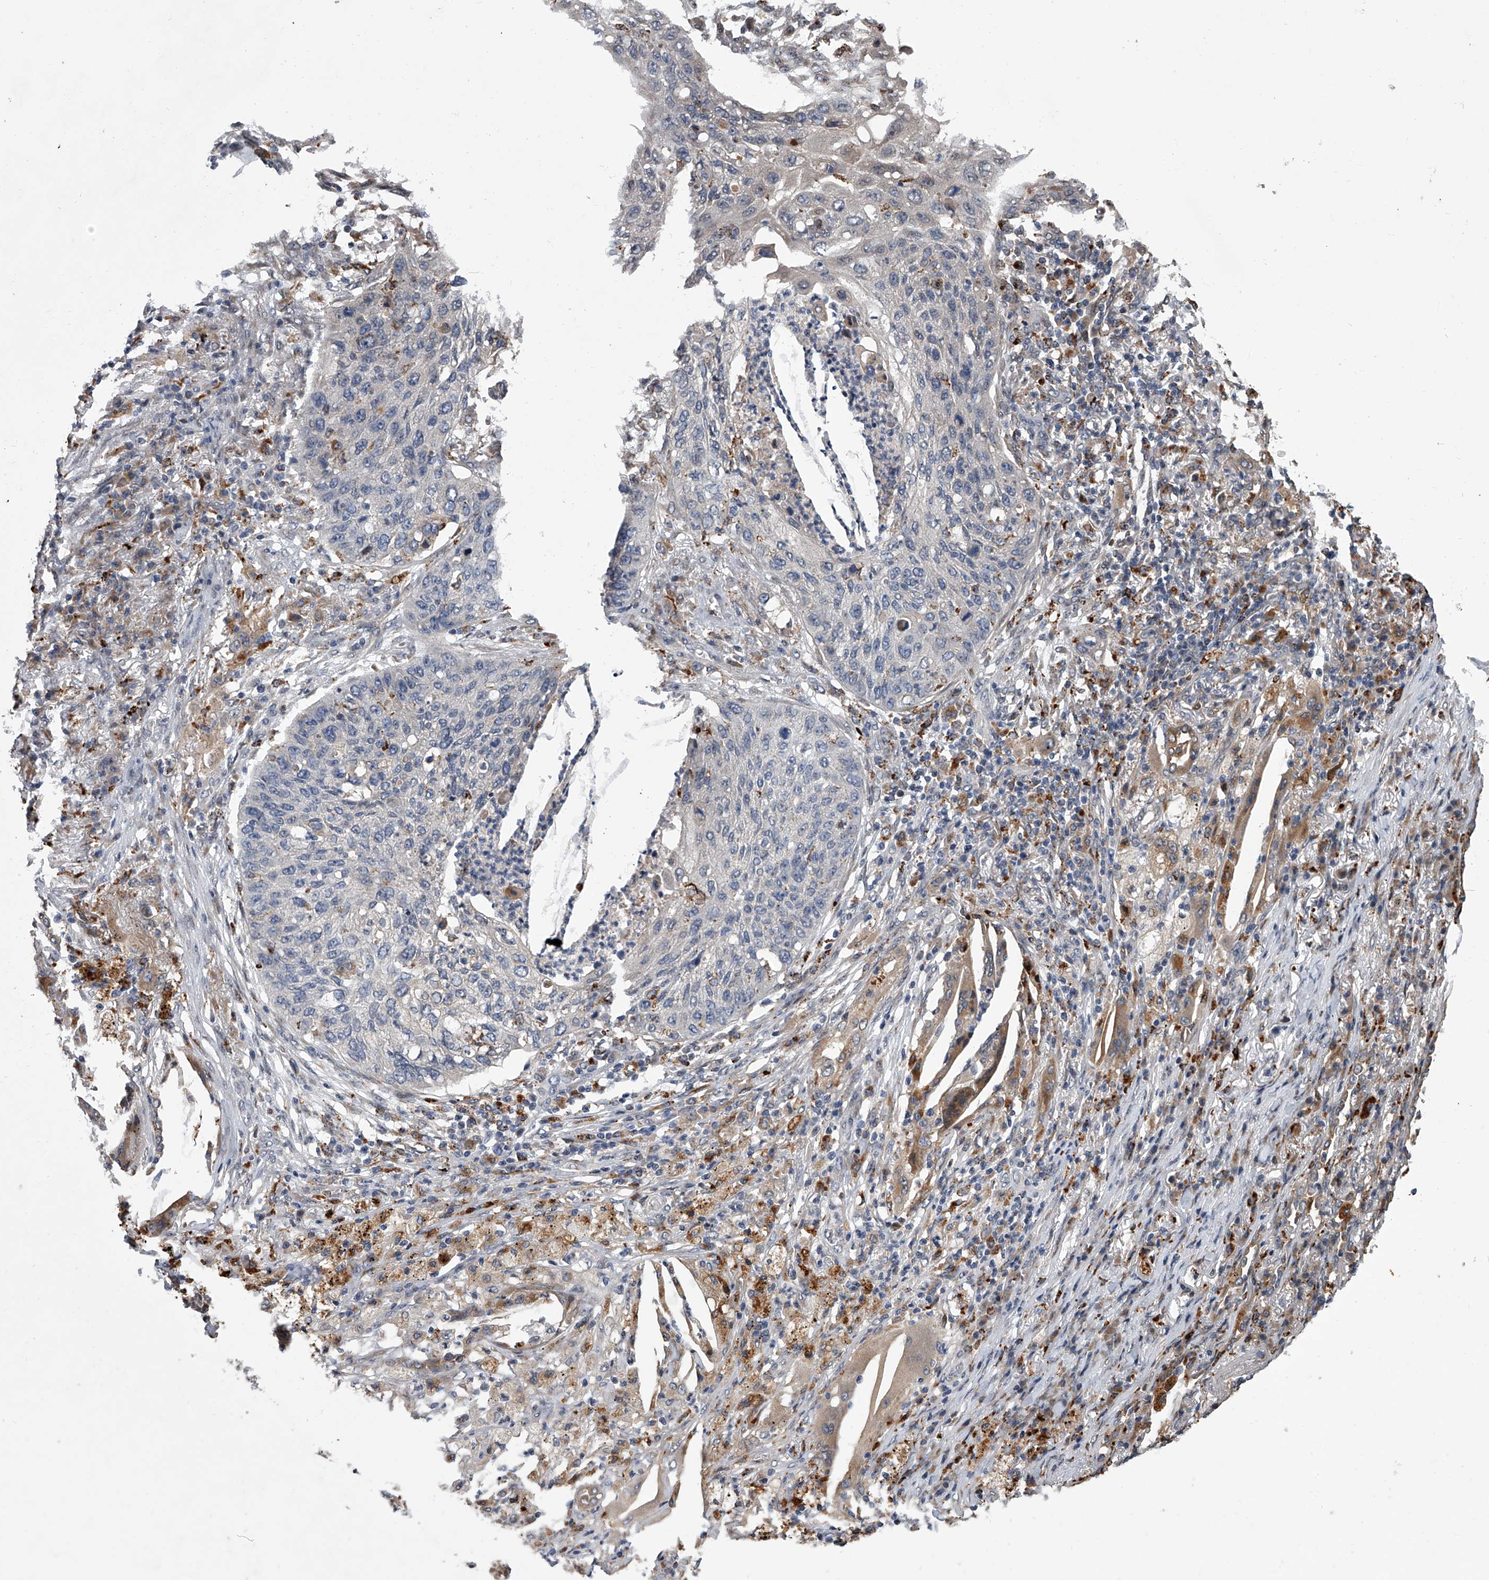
{"staining": {"intensity": "negative", "quantity": "none", "location": "none"}, "tissue": "lung cancer", "cell_type": "Tumor cells", "image_type": "cancer", "snomed": [{"axis": "morphology", "description": "Squamous cell carcinoma, NOS"}, {"axis": "topography", "description": "Lung"}], "caption": "IHC image of human lung squamous cell carcinoma stained for a protein (brown), which displays no positivity in tumor cells.", "gene": "TRIM8", "patient": {"sex": "female", "age": 63}}